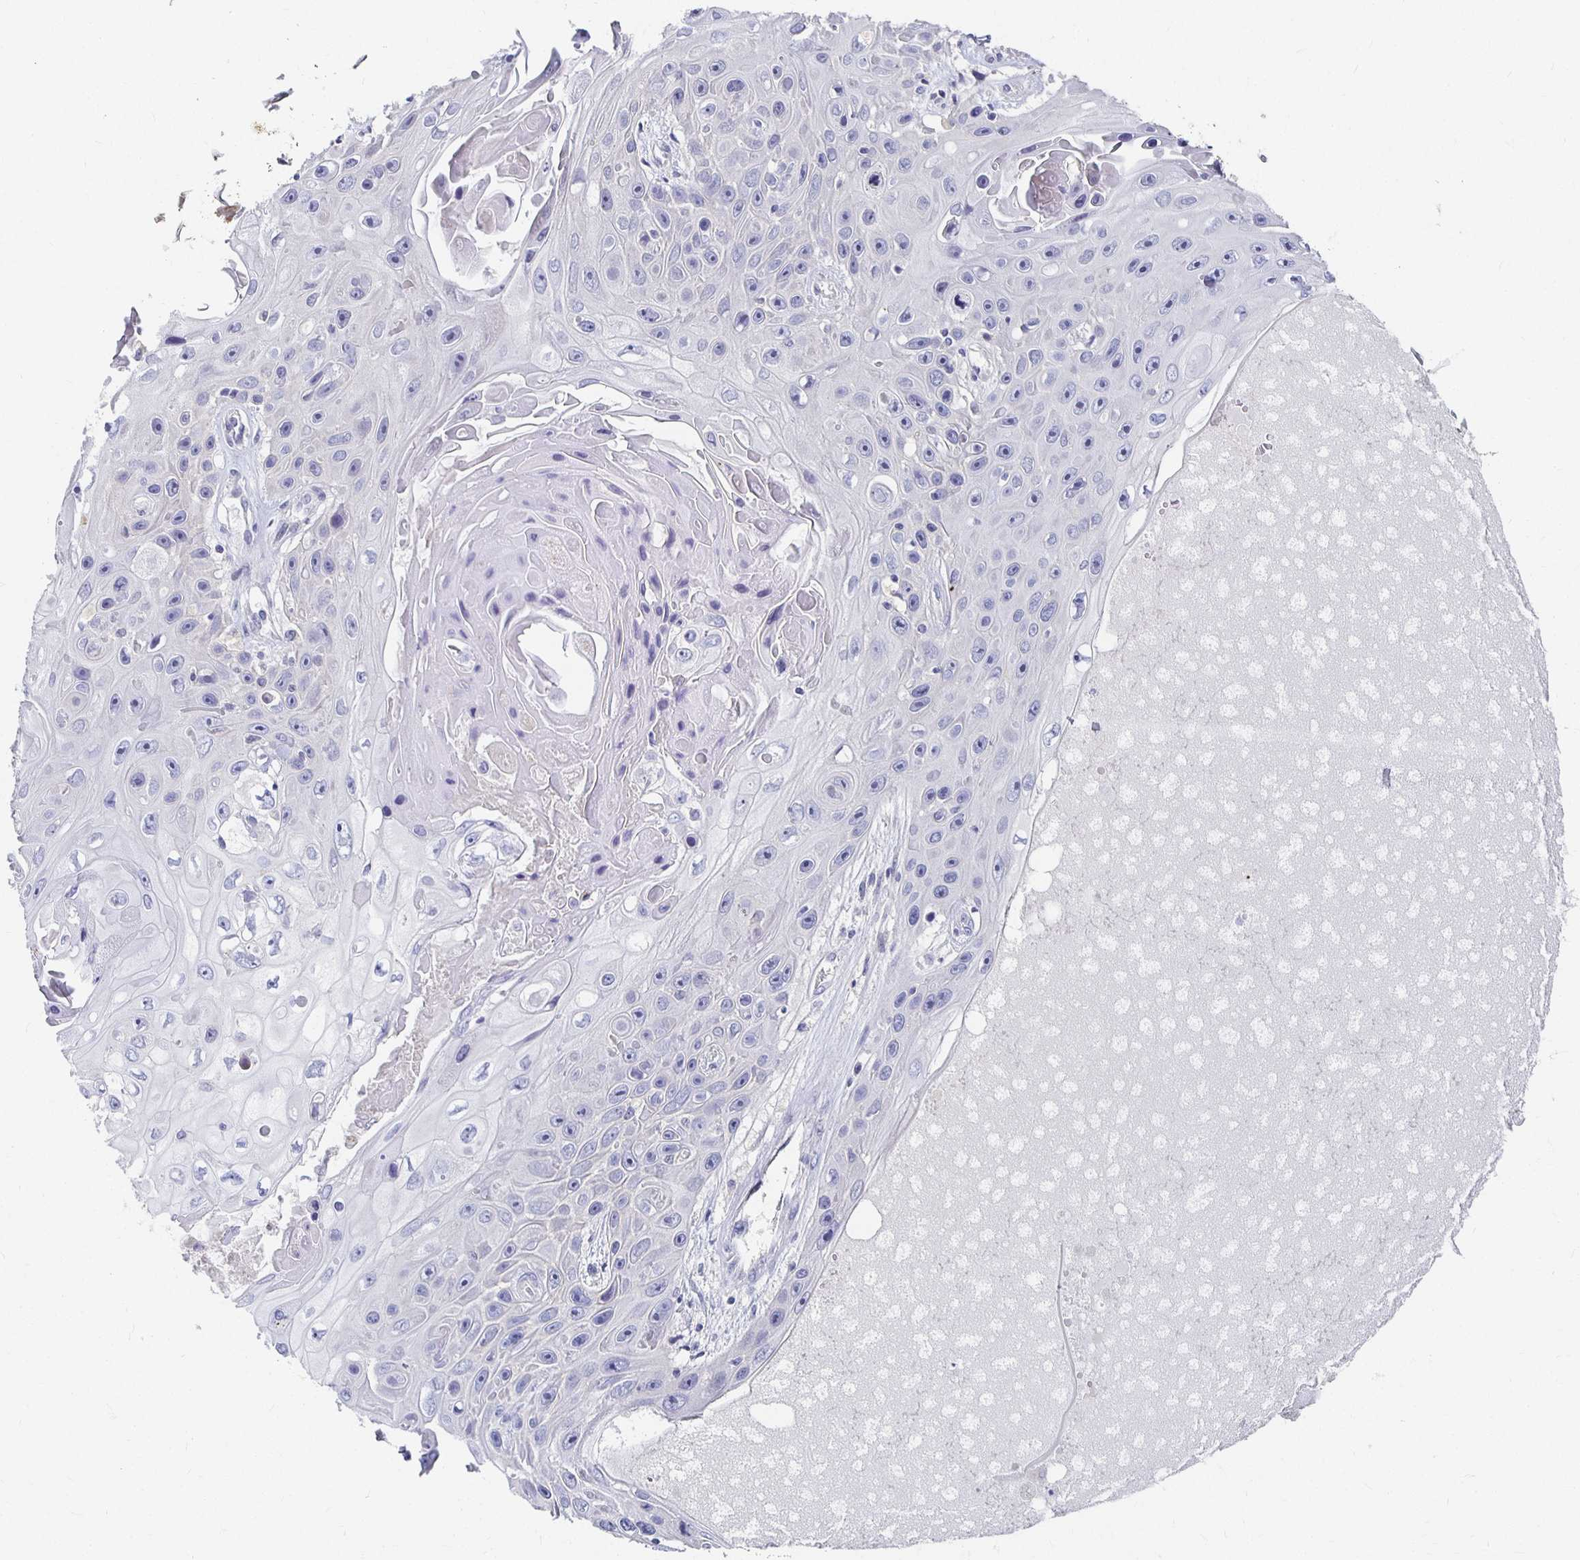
{"staining": {"intensity": "negative", "quantity": "none", "location": "none"}, "tissue": "skin cancer", "cell_type": "Tumor cells", "image_type": "cancer", "snomed": [{"axis": "morphology", "description": "Squamous cell carcinoma, NOS"}, {"axis": "topography", "description": "Skin"}], "caption": "DAB (3,3'-diaminobenzidine) immunohistochemical staining of human skin squamous cell carcinoma exhibits no significant positivity in tumor cells.", "gene": "FKRP", "patient": {"sex": "male", "age": 82}}